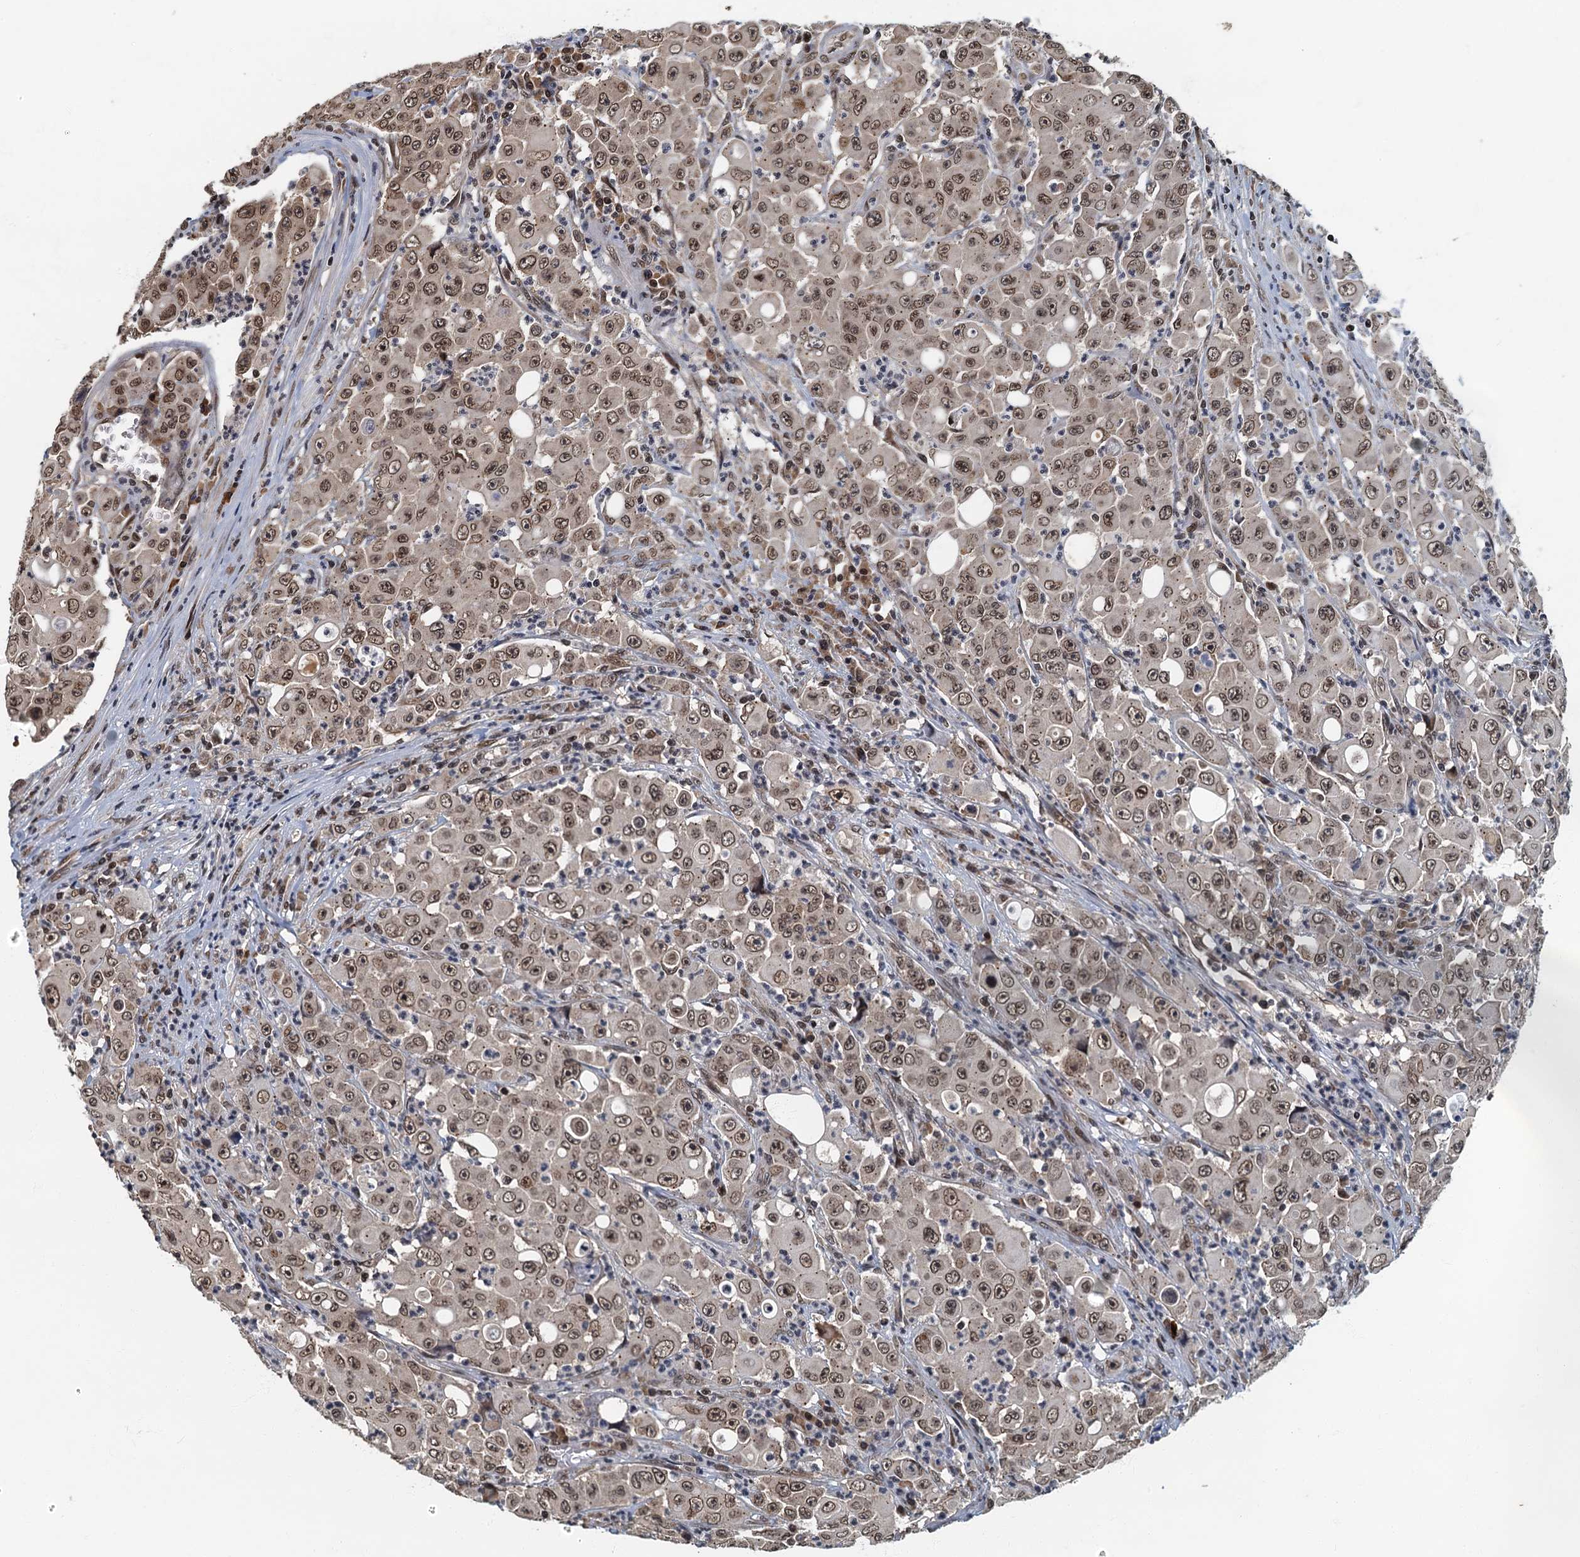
{"staining": {"intensity": "moderate", "quantity": ">75%", "location": "nuclear"}, "tissue": "colorectal cancer", "cell_type": "Tumor cells", "image_type": "cancer", "snomed": [{"axis": "morphology", "description": "Adenocarcinoma, NOS"}, {"axis": "topography", "description": "Colon"}], "caption": "Tumor cells reveal medium levels of moderate nuclear expression in approximately >75% of cells in human colorectal adenocarcinoma.", "gene": "CKAP2L", "patient": {"sex": "male", "age": 51}}